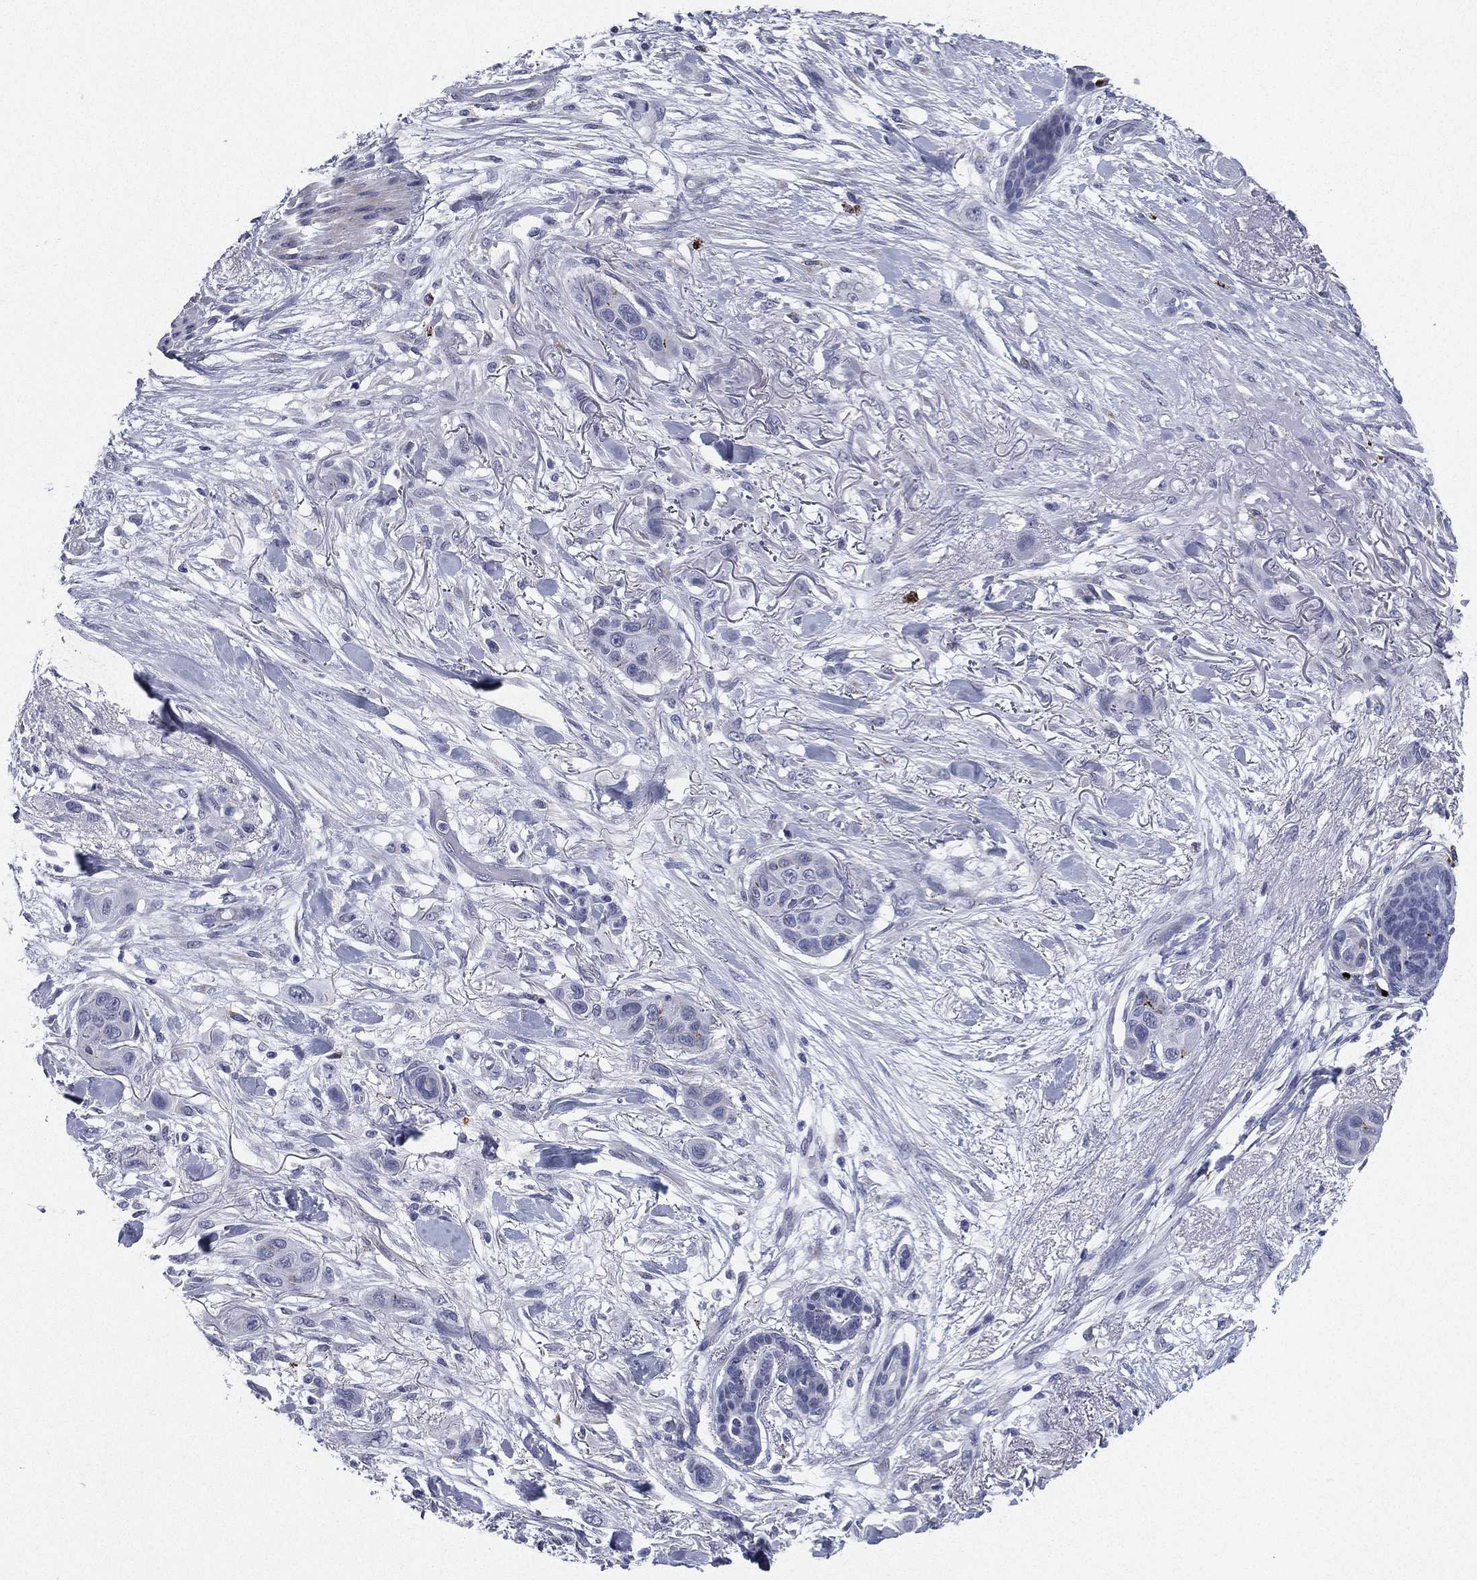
{"staining": {"intensity": "negative", "quantity": "none", "location": "none"}, "tissue": "skin cancer", "cell_type": "Tumor cells", "image_type": "cancer", "snomed": [{"axis": "morphology", "description": "Squamous cell carcinoma, NOS"}, {"axis": "topography", "description": "Skin"}], "caption": "IHC of human squamous cell carcinoma (skin) demonstrates no positivity in tumor cells.", "gene": "HLA-DOA", "patient": {"sex": "male", "age": 79}}